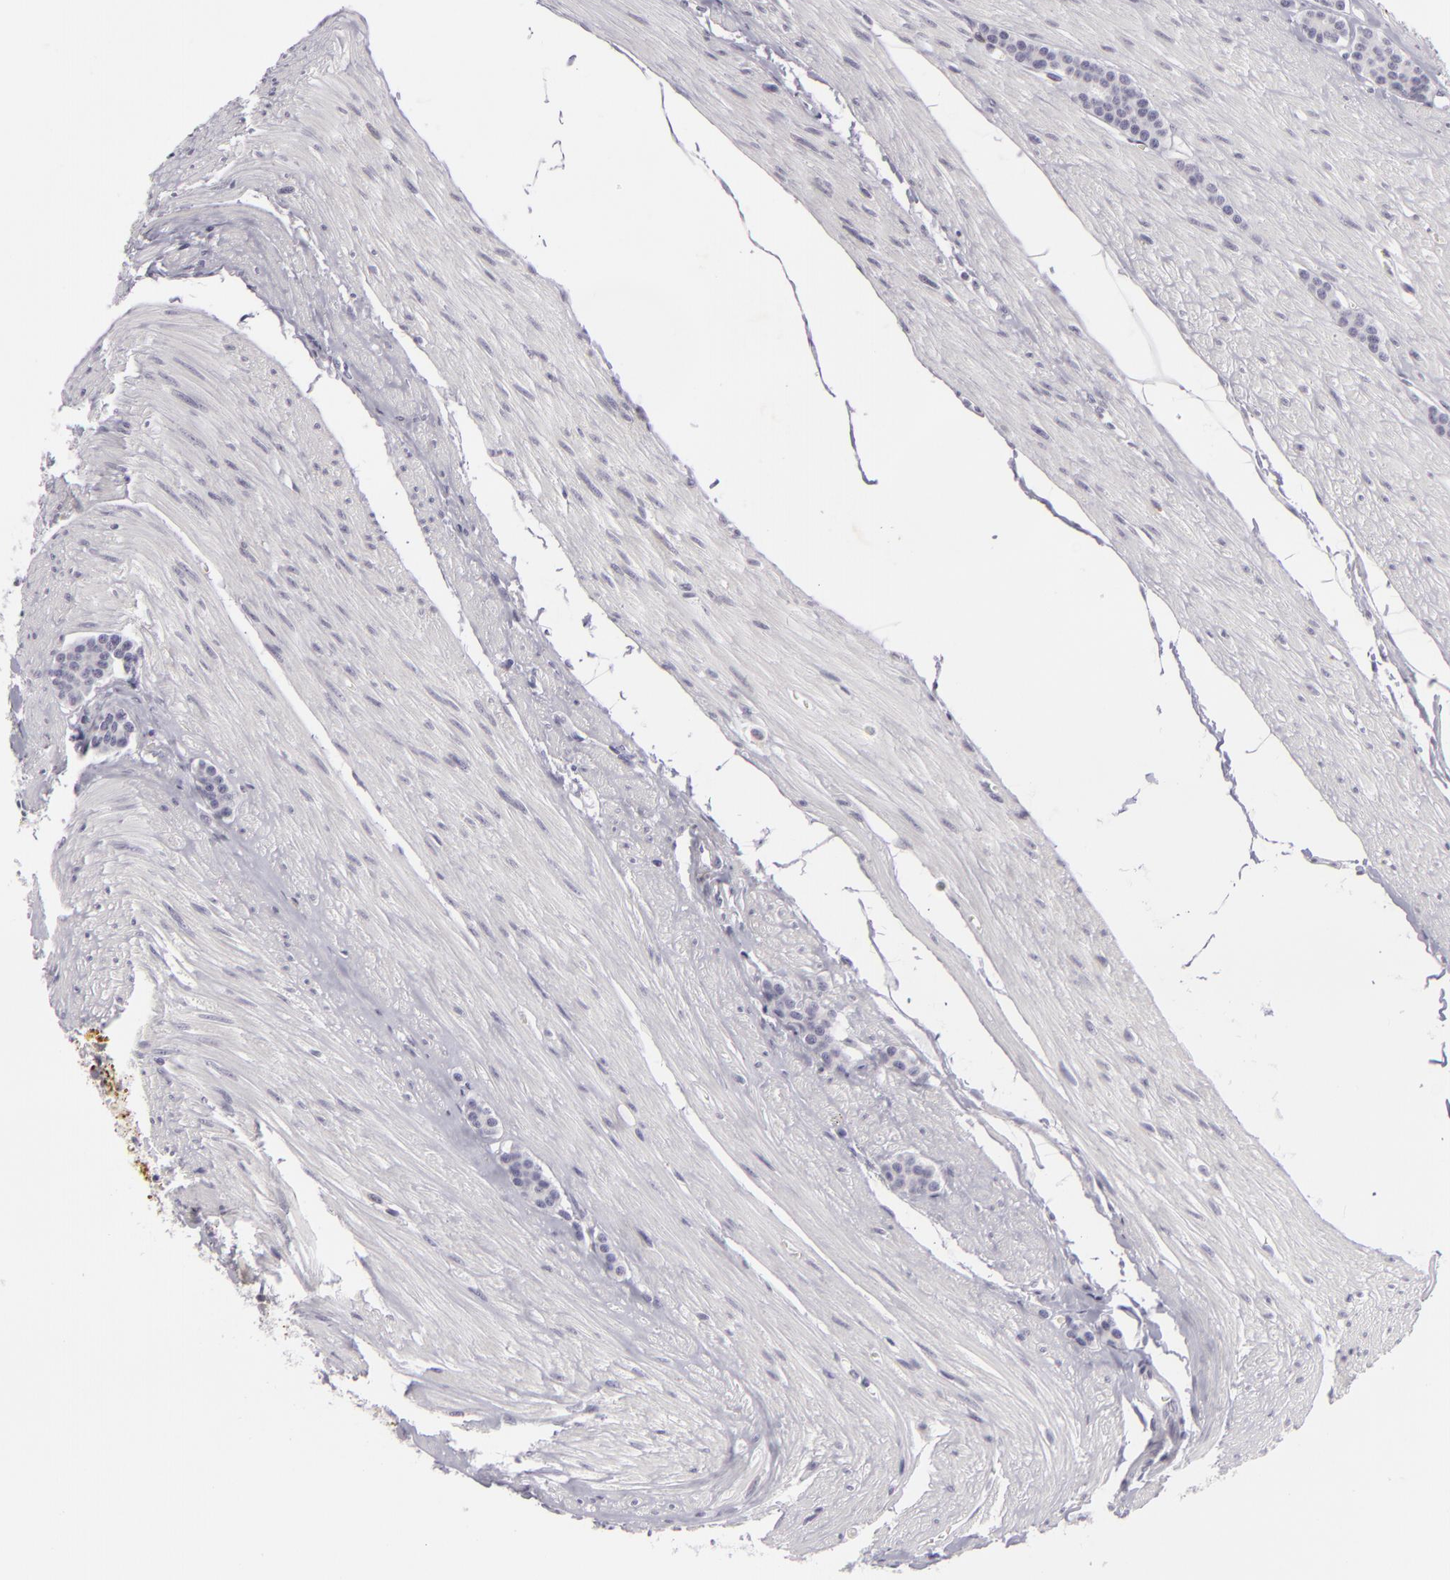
{"staining": {"intensity": "negative", "quantity": "none", "location": "none"}, "tissue": "carcinoid", "cell_type": "Tumor cells", "image_type": "cancer", "snomed": [{"axis": "morphology", "description": "Carcinoid, malignant, NOS"}, {"axis": "topography", "description": "Small intestine"}], "caption": "Tumor cells show no significant positivity in carcinoid. The staining was performed using DAB to visualize the protein expression in brown, while the nuclei were stained in blue with hematoxylin (Magnification: 20x).", "gene": "KCNAB2", "patient": {"sex": "male", "age": 60}}